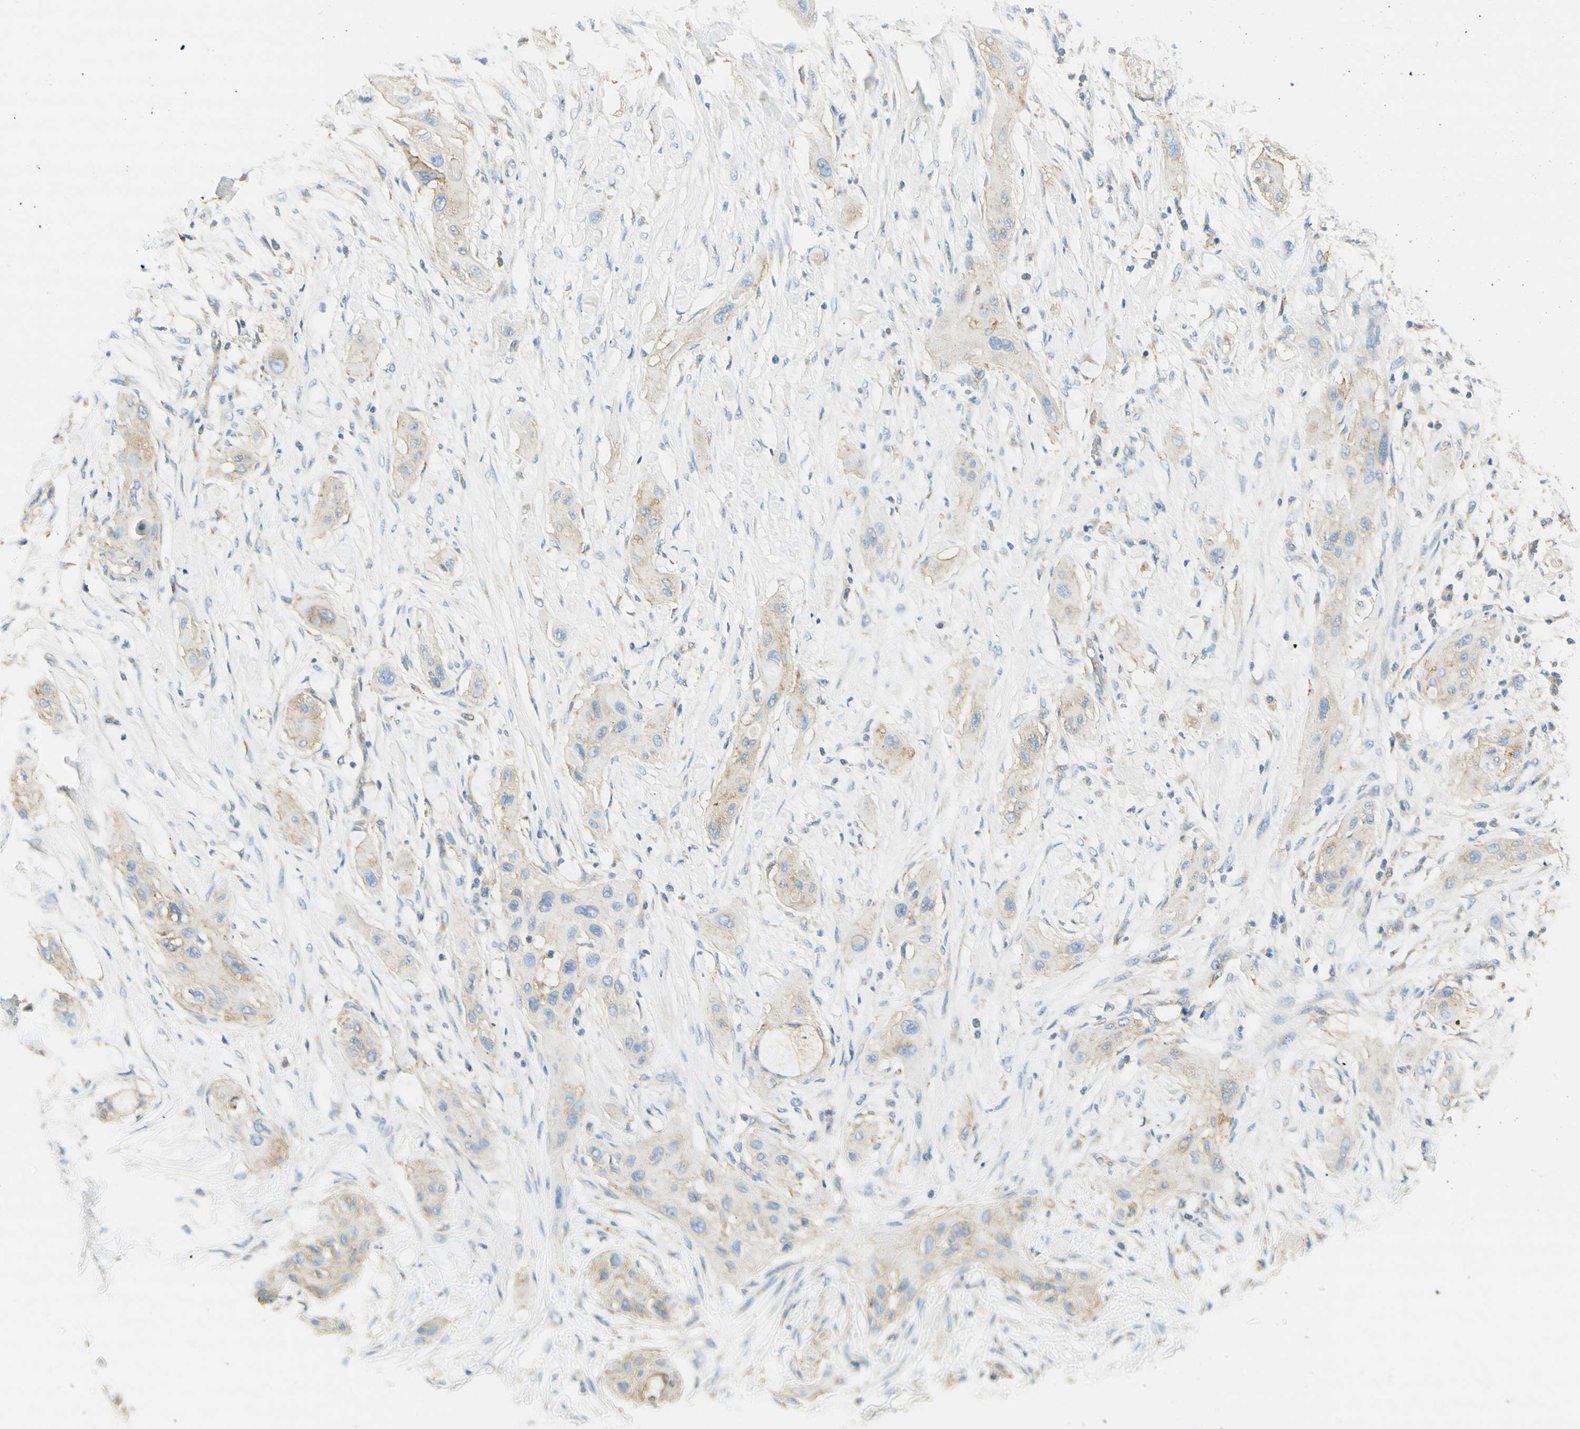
{"staining": {"intensity": "weak", "quantity": ">75%", "location": "cytoplasmic/membranous"}, "tissue": "lung cancer", "cell_type": "Tumor cells", "image_type": "cancer", "snomed": [{"axis": "morphology", "description": "Squamous cell carcinoma, NOS"}, {"axis": "topography", "description": "Lung"}], "caption": "Brown immunohistochemical staining in squamous cell carcinoma (lung) shows weak cytoplasmic/membranous expression in approximately >75% of tumor cells.", "gene": "CLTC", "patient": {"sex": "female", "age": 47}}